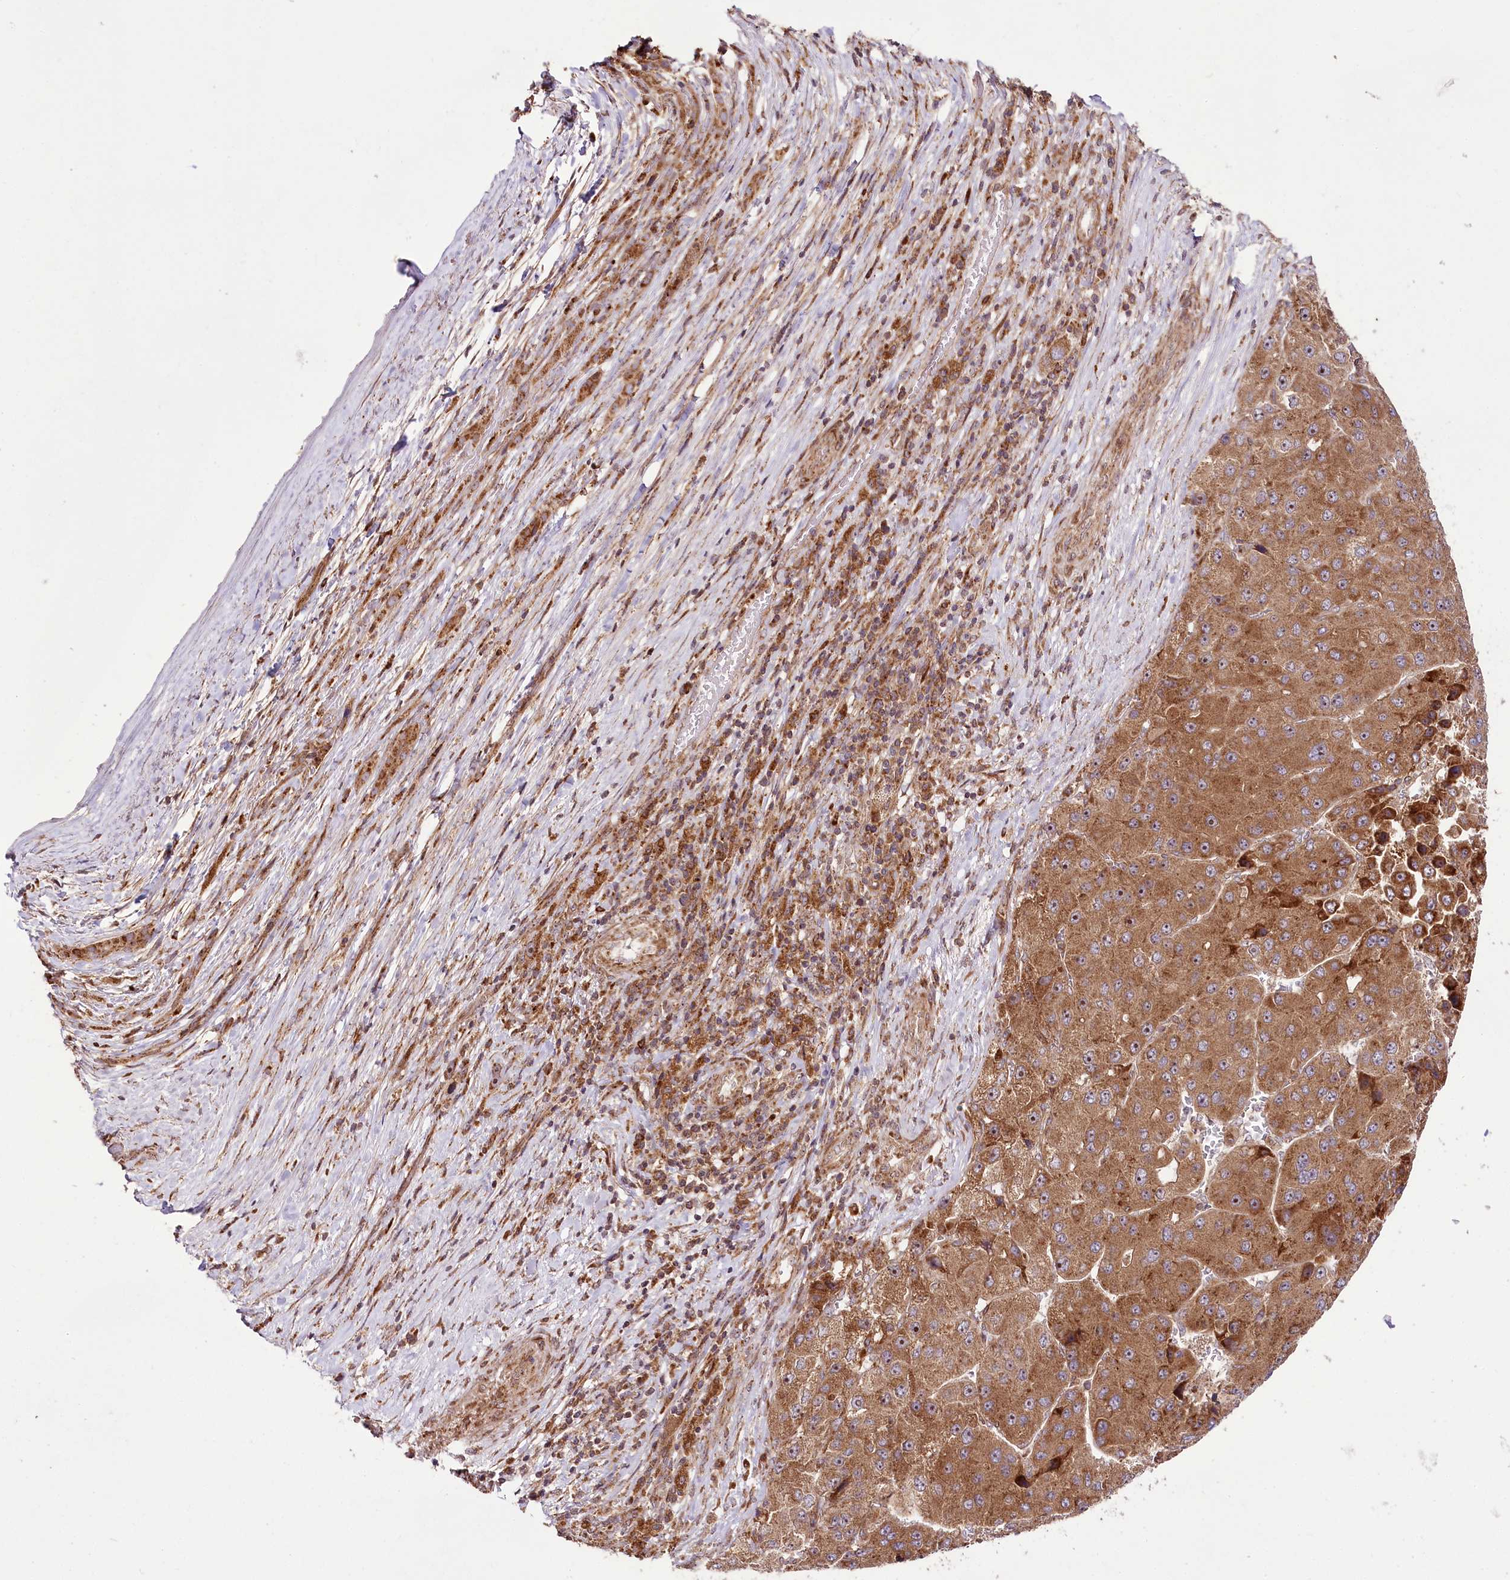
{"staining": {"intensity": "moderate", "quantity": ">75%", "location": "cytoplasmic/membranous,nuclear"}, "tissue": "liver cancer", "cell_type": "Tumor cells", "image_type": "cancer", "snomed": [{"axis": "morphology", "description": "Carcinoma, Hepatocellular, NOS"}, {"axis": "topography", "description": "Liver"}], "caption": "Approximately >75% of tumor cells in liver cancer demonstrate moderate cytoplasmic/membranous and nuclear protein staining as visualized by brown immunohistochemical staining.", "gene": "RAB7A", "patient": {"sex": "female", "age": 73}}